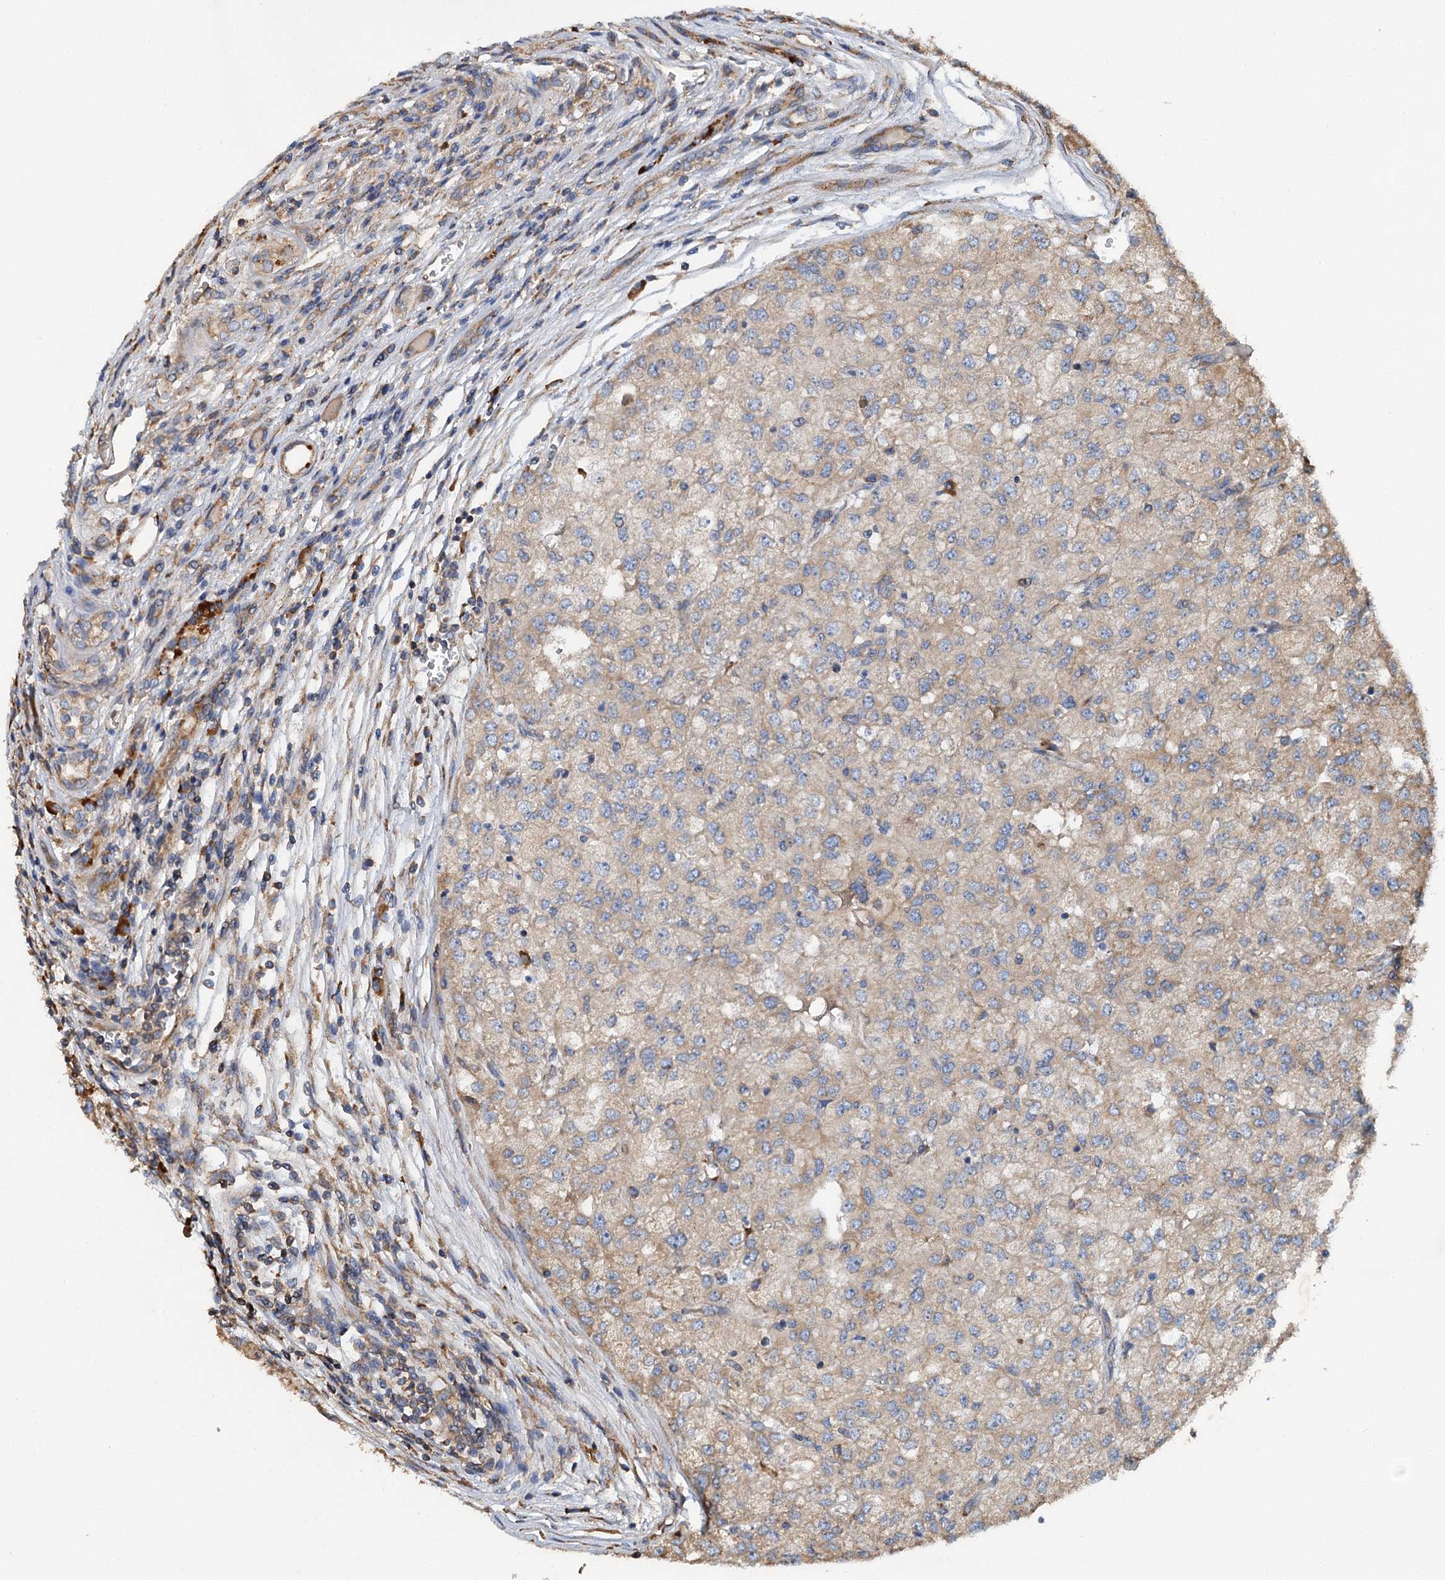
{"staining": {"intensity": "weak", "quantity": "<25%", "location": "cytoplasmic/membranous"}, "tissue": "renal cancer", "cell_type": "Tumor cells", "image_type": "cancer", "snomed": [{"axis": "morphology", "description": "Adenocarcinoma, NOS"}, {"axis": "topography", "description": "Kidney"}], "caption": "Immunohistochemistry (IHC) histopathology image of renal adenocarcinoma stained for a protein (brown), which shows no expression in tumor cells.", "gene": "LINS1", "patient": {"sex": "female", "age": 54}}